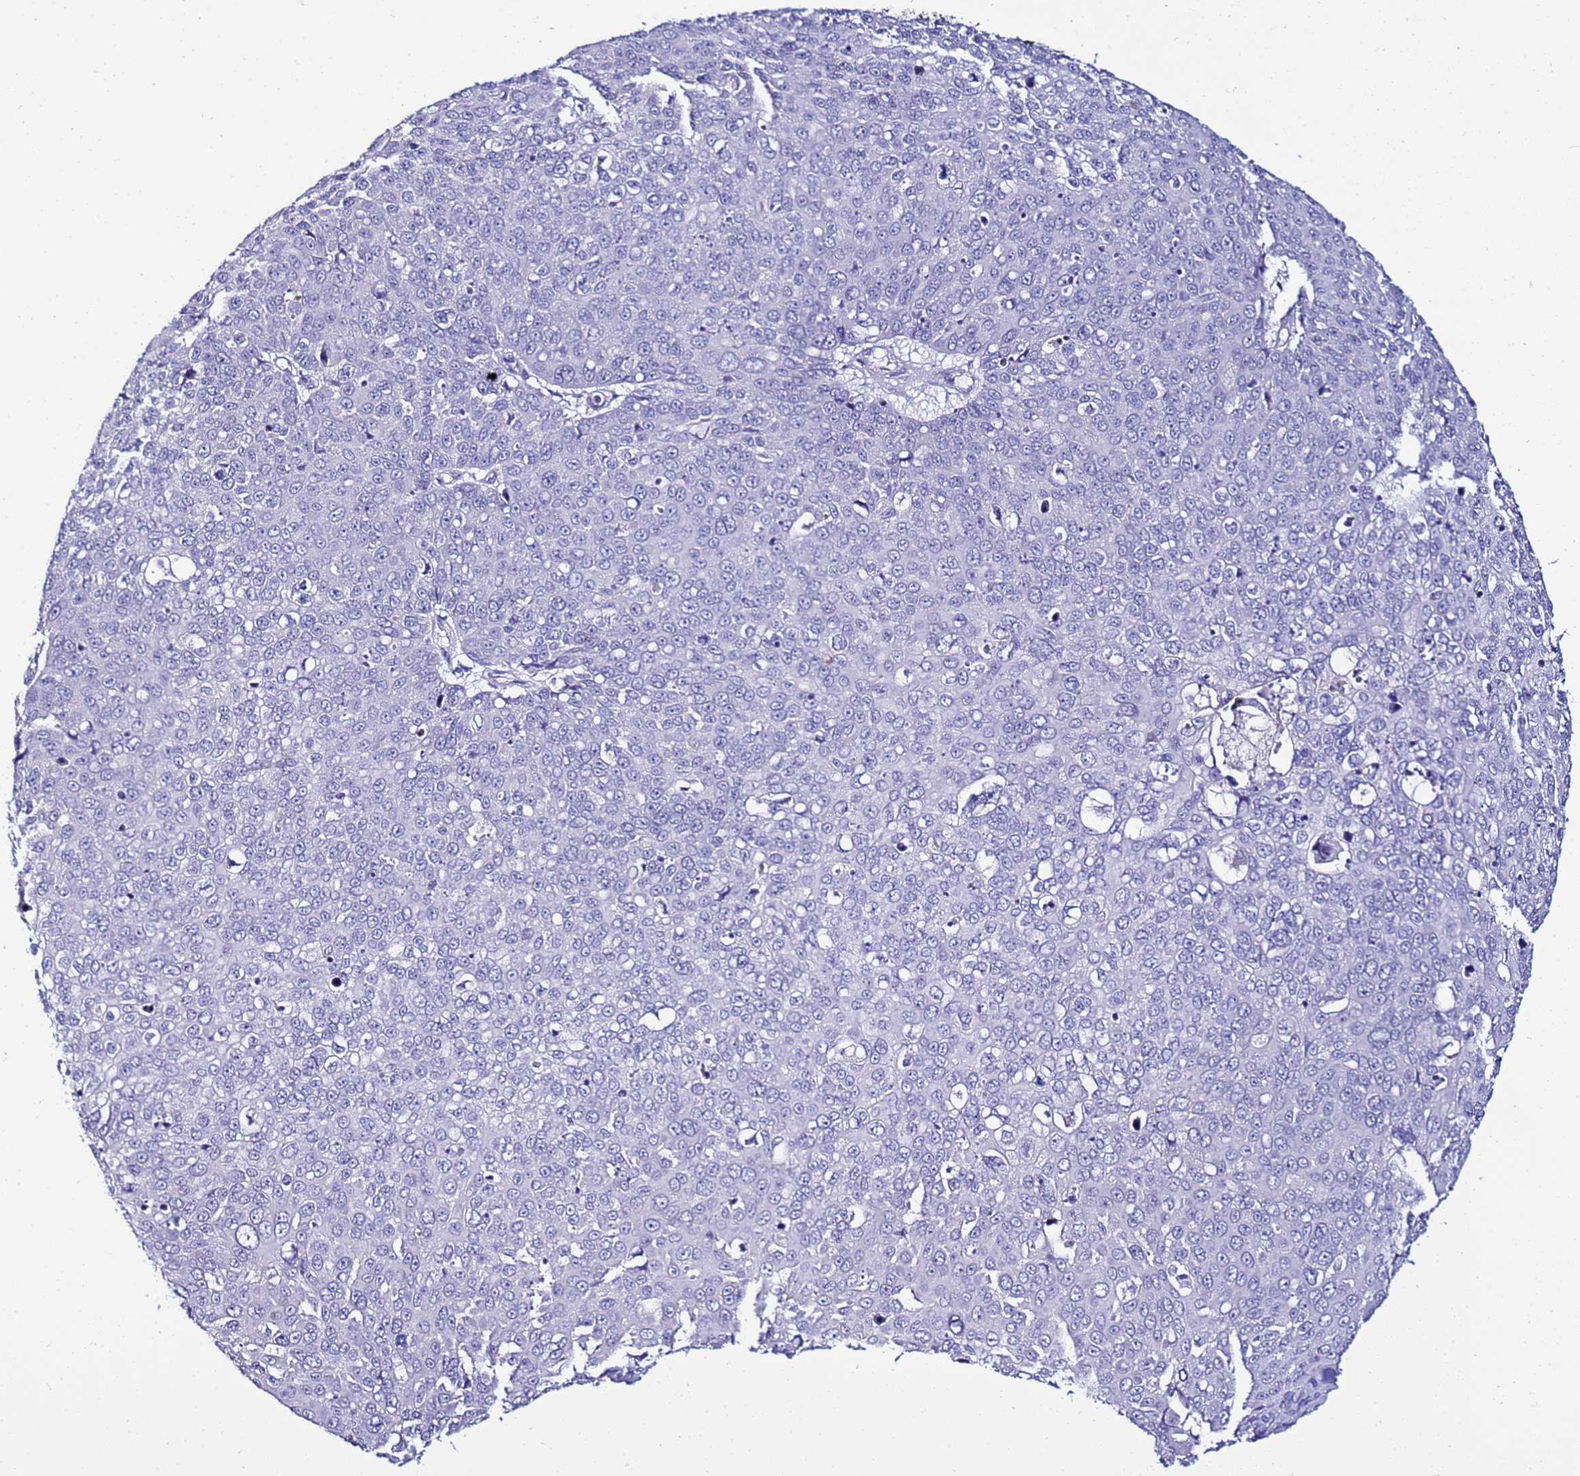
{"staining": {"intensity": "negative", "quantity": "none", "location": "none"}, "tissue": "skin cancer", "cell_type": "Tumor cells", "image_type": "cancer", "snomed": [{"axis": "morphology", "description": "Squamous cell carcinoma, NOS"}, {"axis": "topography", "description": "Skin"}], "caption": "The immunohistochemistry micrograph has no significant staining in tumor cells of skin cancer tissue.", "gene": "FAM166B", "patient": {"sex": "male", "age": 71}}